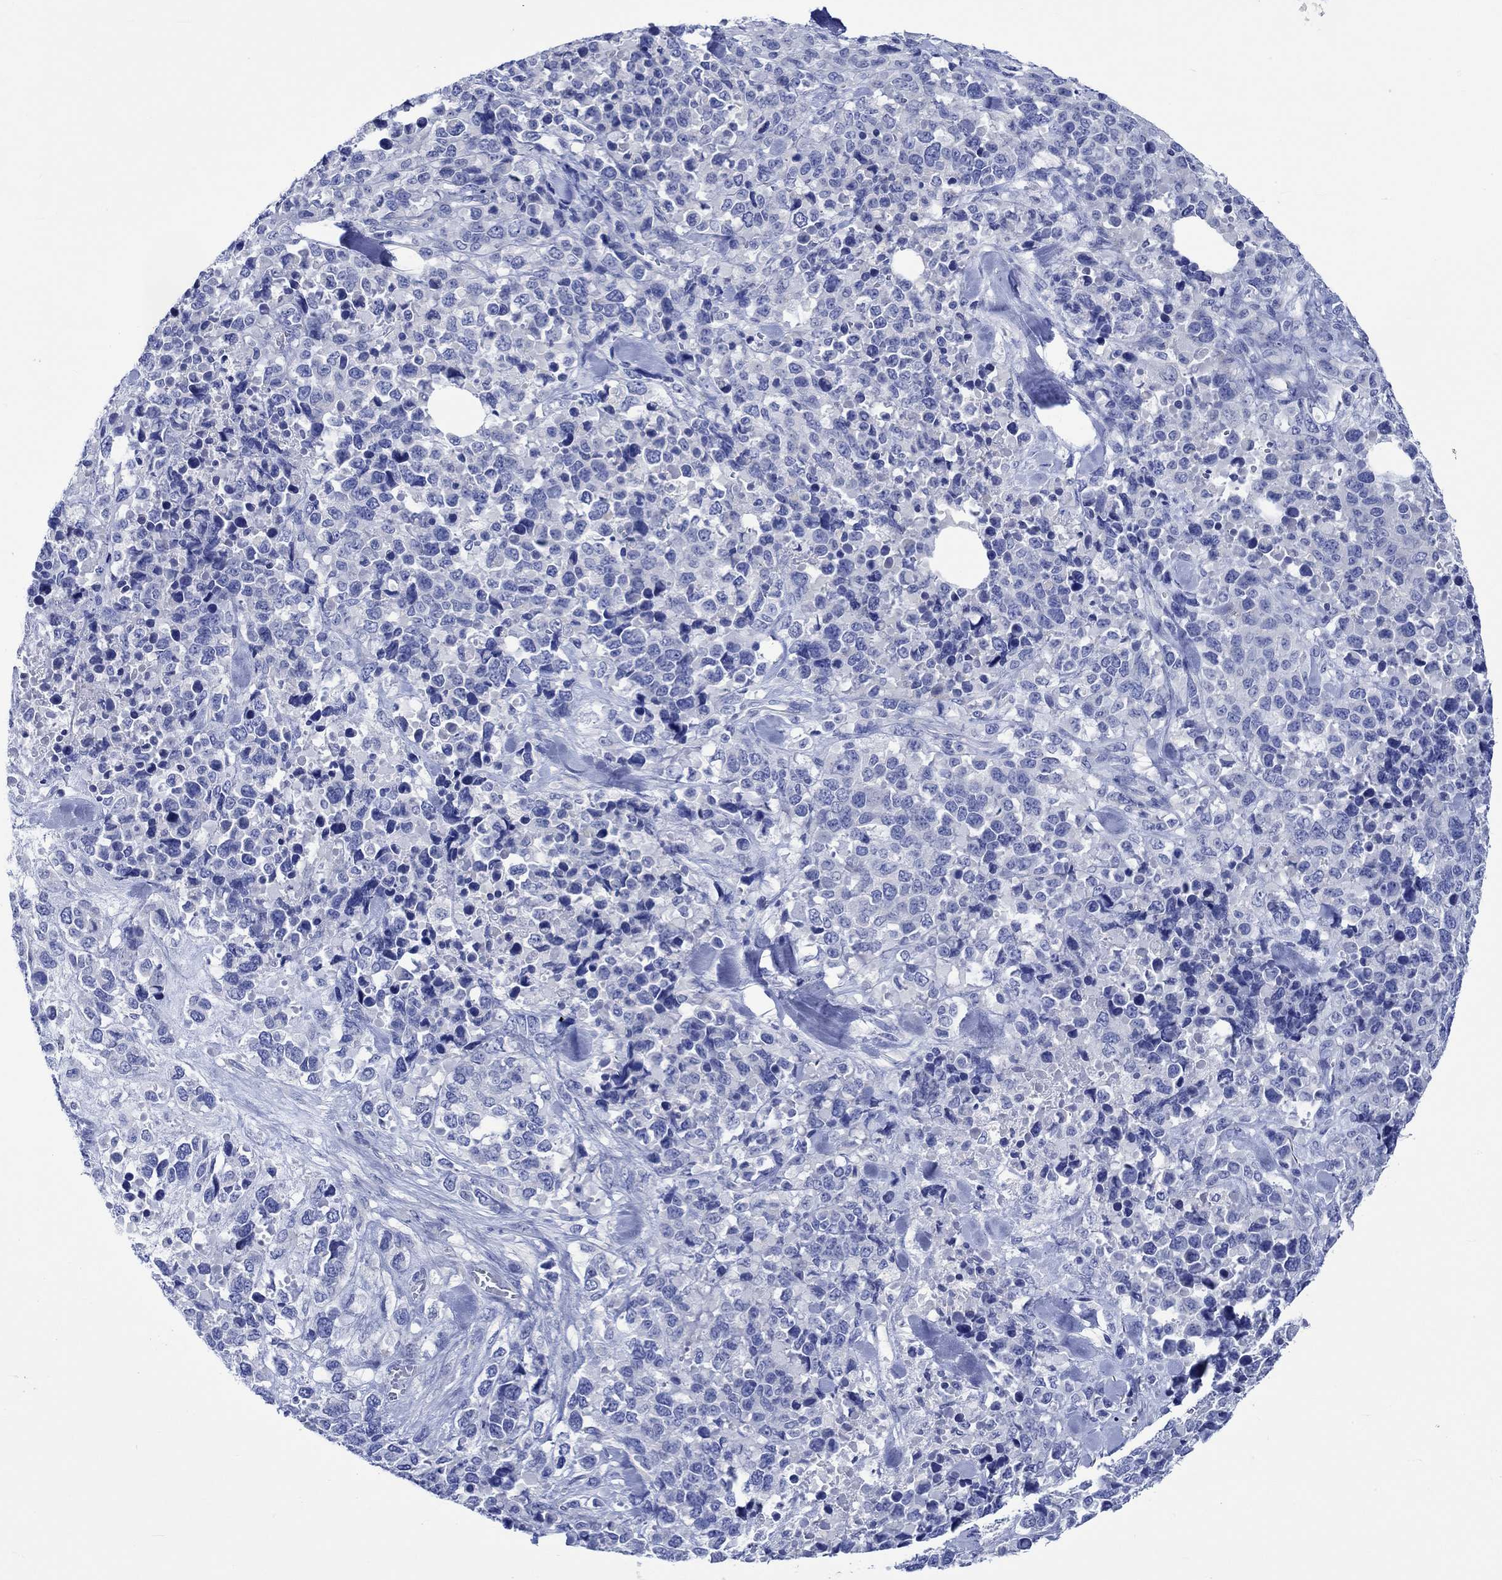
{"staining": {"intensity": "negative", "quantity": "none", "location": "none"}, "tissue": "melanoma", "cell_type": "Tumor cells", "image_type": "cancer", "snomed": [{"axis": "morphology", "description": "Malignant melanoma, Metastatic site"}, {"axis": "topography", "description": "Skin"}], "caption": "Tumor cells show no significant protein staining in melanoma.", "gene": "PTPRN2", "patient": {"sex": "male", "age": 84}}